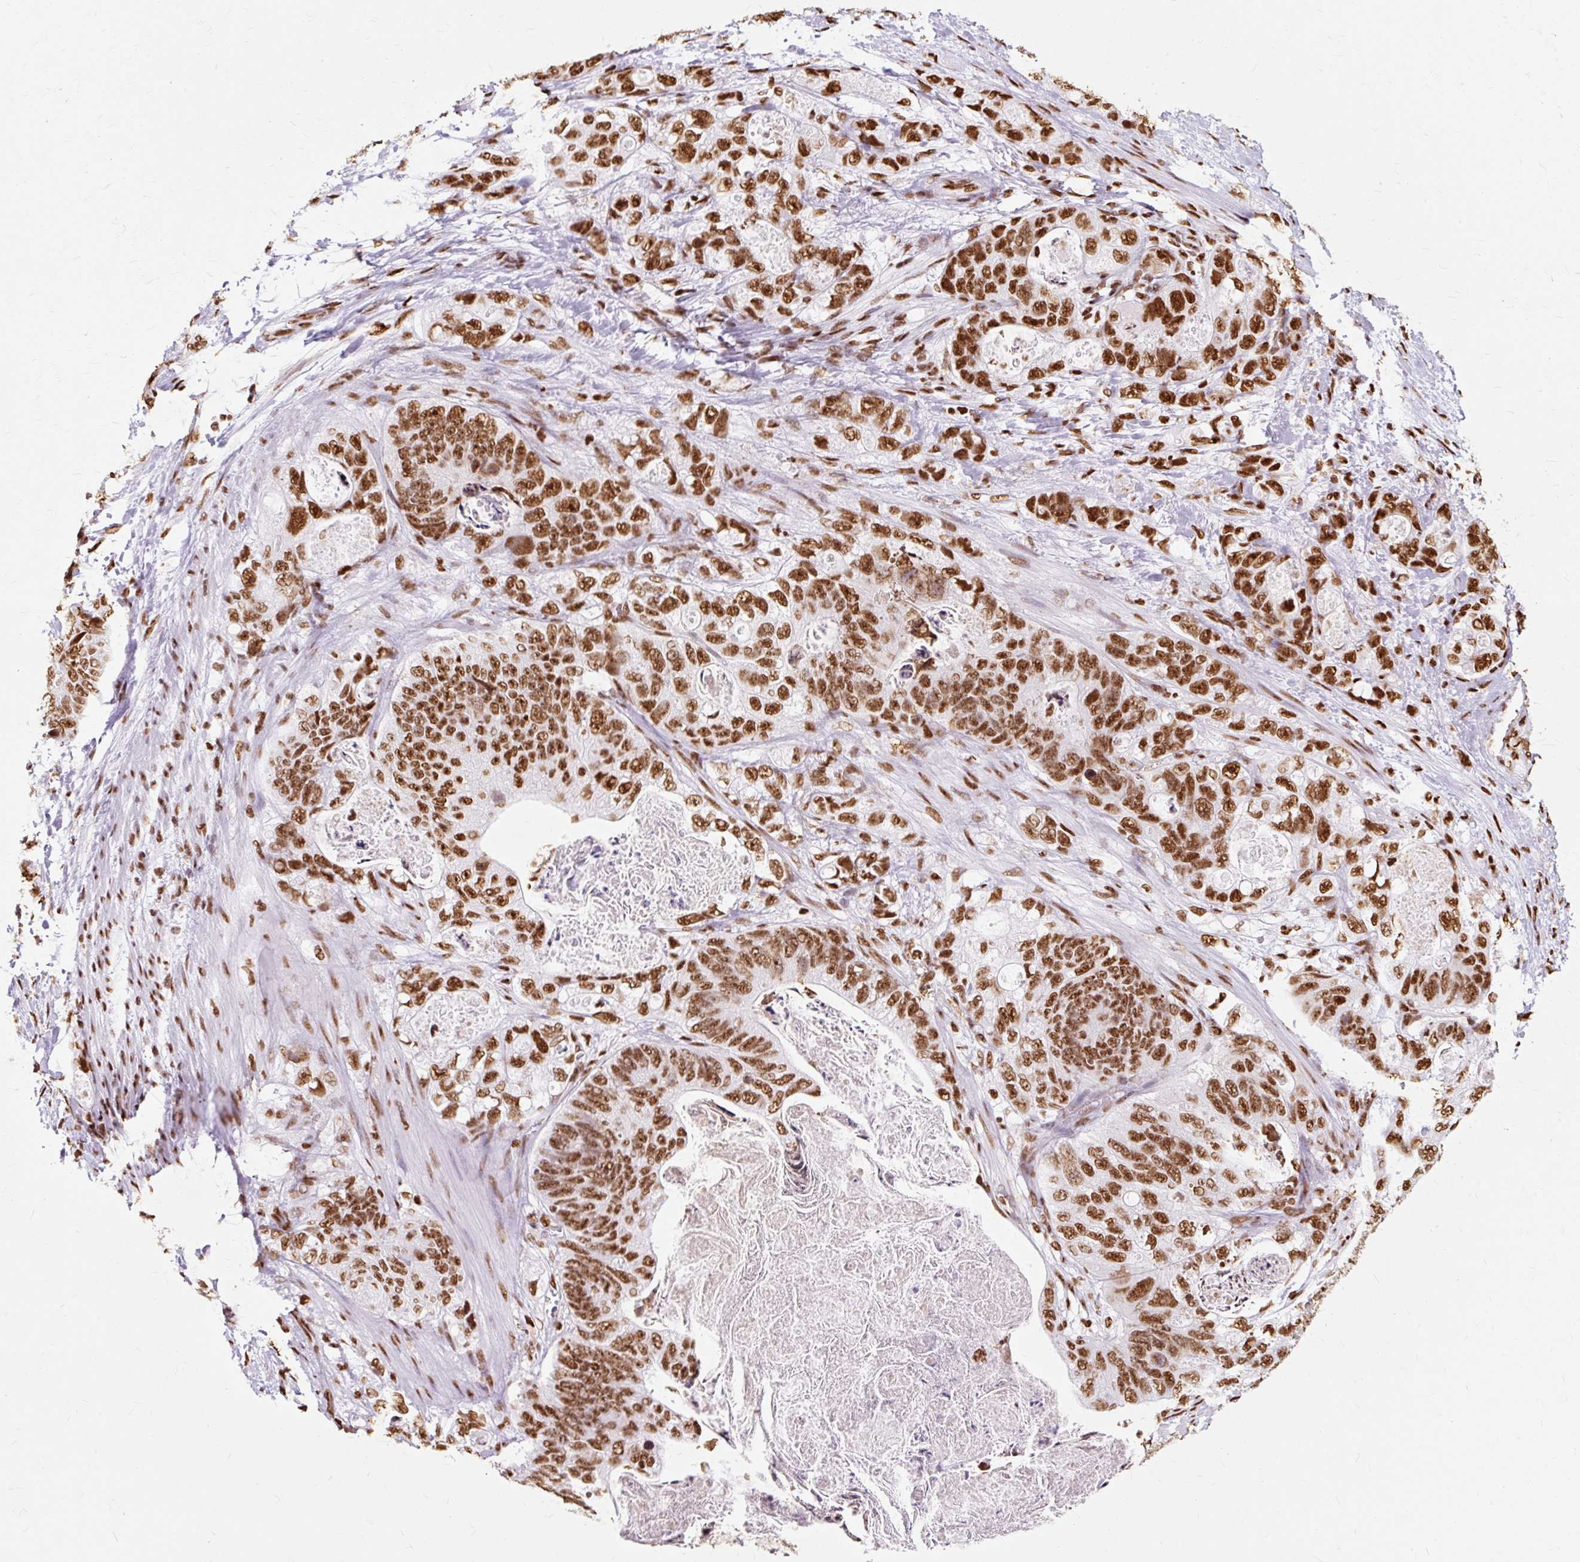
{"staining": {"intensity": "strong", "quantity": ">75%", "location": "nuclear"}, "tissue": "stomach cancer", "cell_type": "Tumor cells", "image_type": "cancer", "snomed": [{"axis": "morphology", "description": "Normal tissue, NOS"}, {"axis": "morphology", "description": "Adenocarcinoma, NOS"}, {"axis": "topography", "description": "Stomach"}], "caption": "Protein staining of stomach adenocarcinoma tissue shows strong nuclear positivity in about >75% of tumor cells. The staining is performed using DAB brown chromogen to label protein expression. The nuclei are counter-stained blue using hematoxylin.", "gene": "XRCC6", "patient": {"sex": "female", "age": 89}}